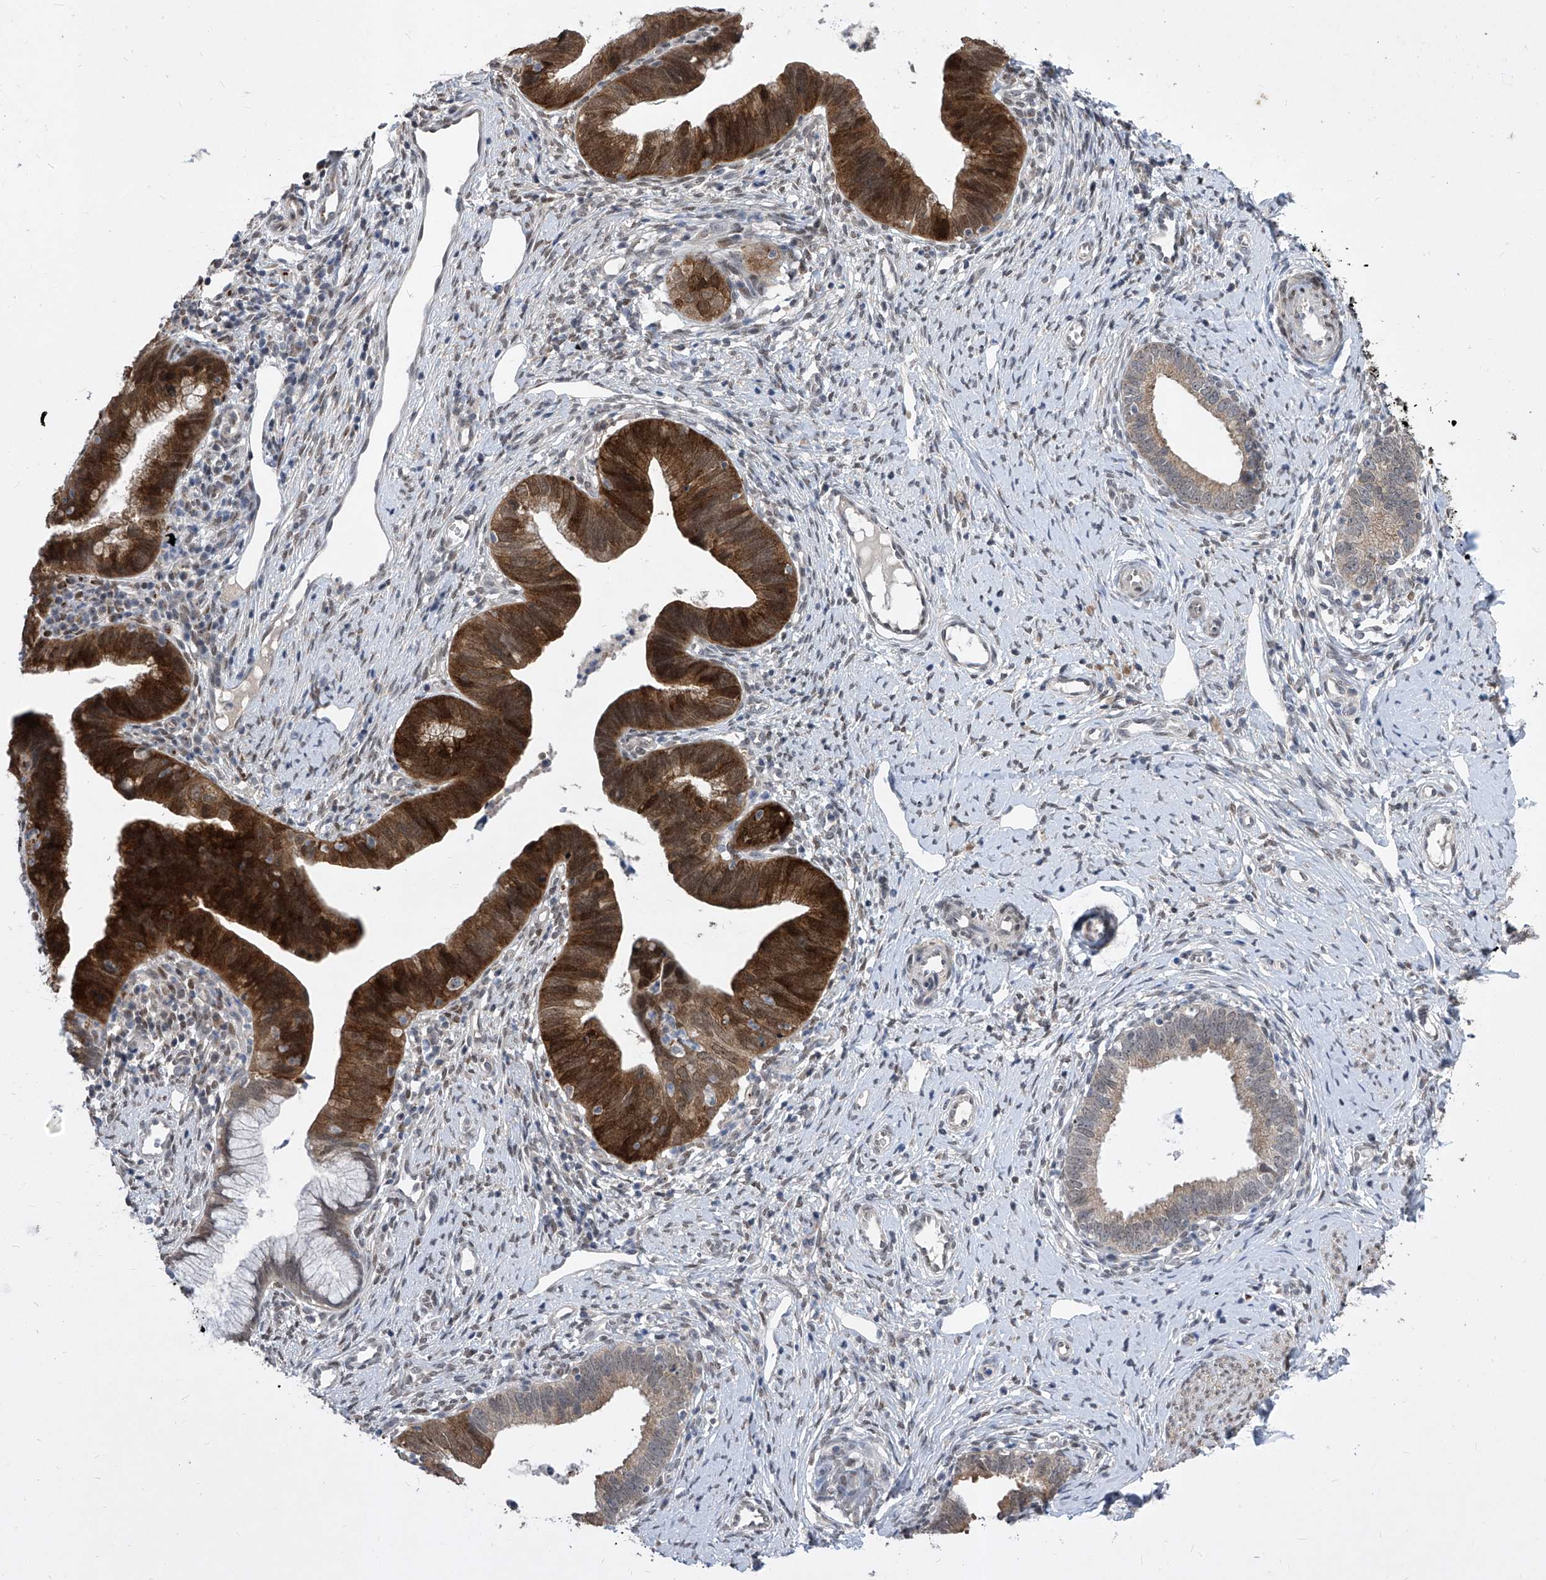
{"staining": {"intensity": "strong", "quantity": "25%-75%", "location": "cytoplasmic/membranous"}, "tissue": "cervical cancer", "cell_type": "Tumor cells", "image_type": "cancer", "snomed": [{"axis": "morphology", "description": "Adenocarcinoma, NOS"}, {"axis": "topography", "description": "Cervix"}], "caption": "Immunohistochemical staining of human cervical cancer (adenocarcinoma) demonstrates strong cytoplasmic/membranous protein expression in about 25%-75% of tumor cells.", "gene": "CETN2", "patient": {"sex": "female", "age": 36}}